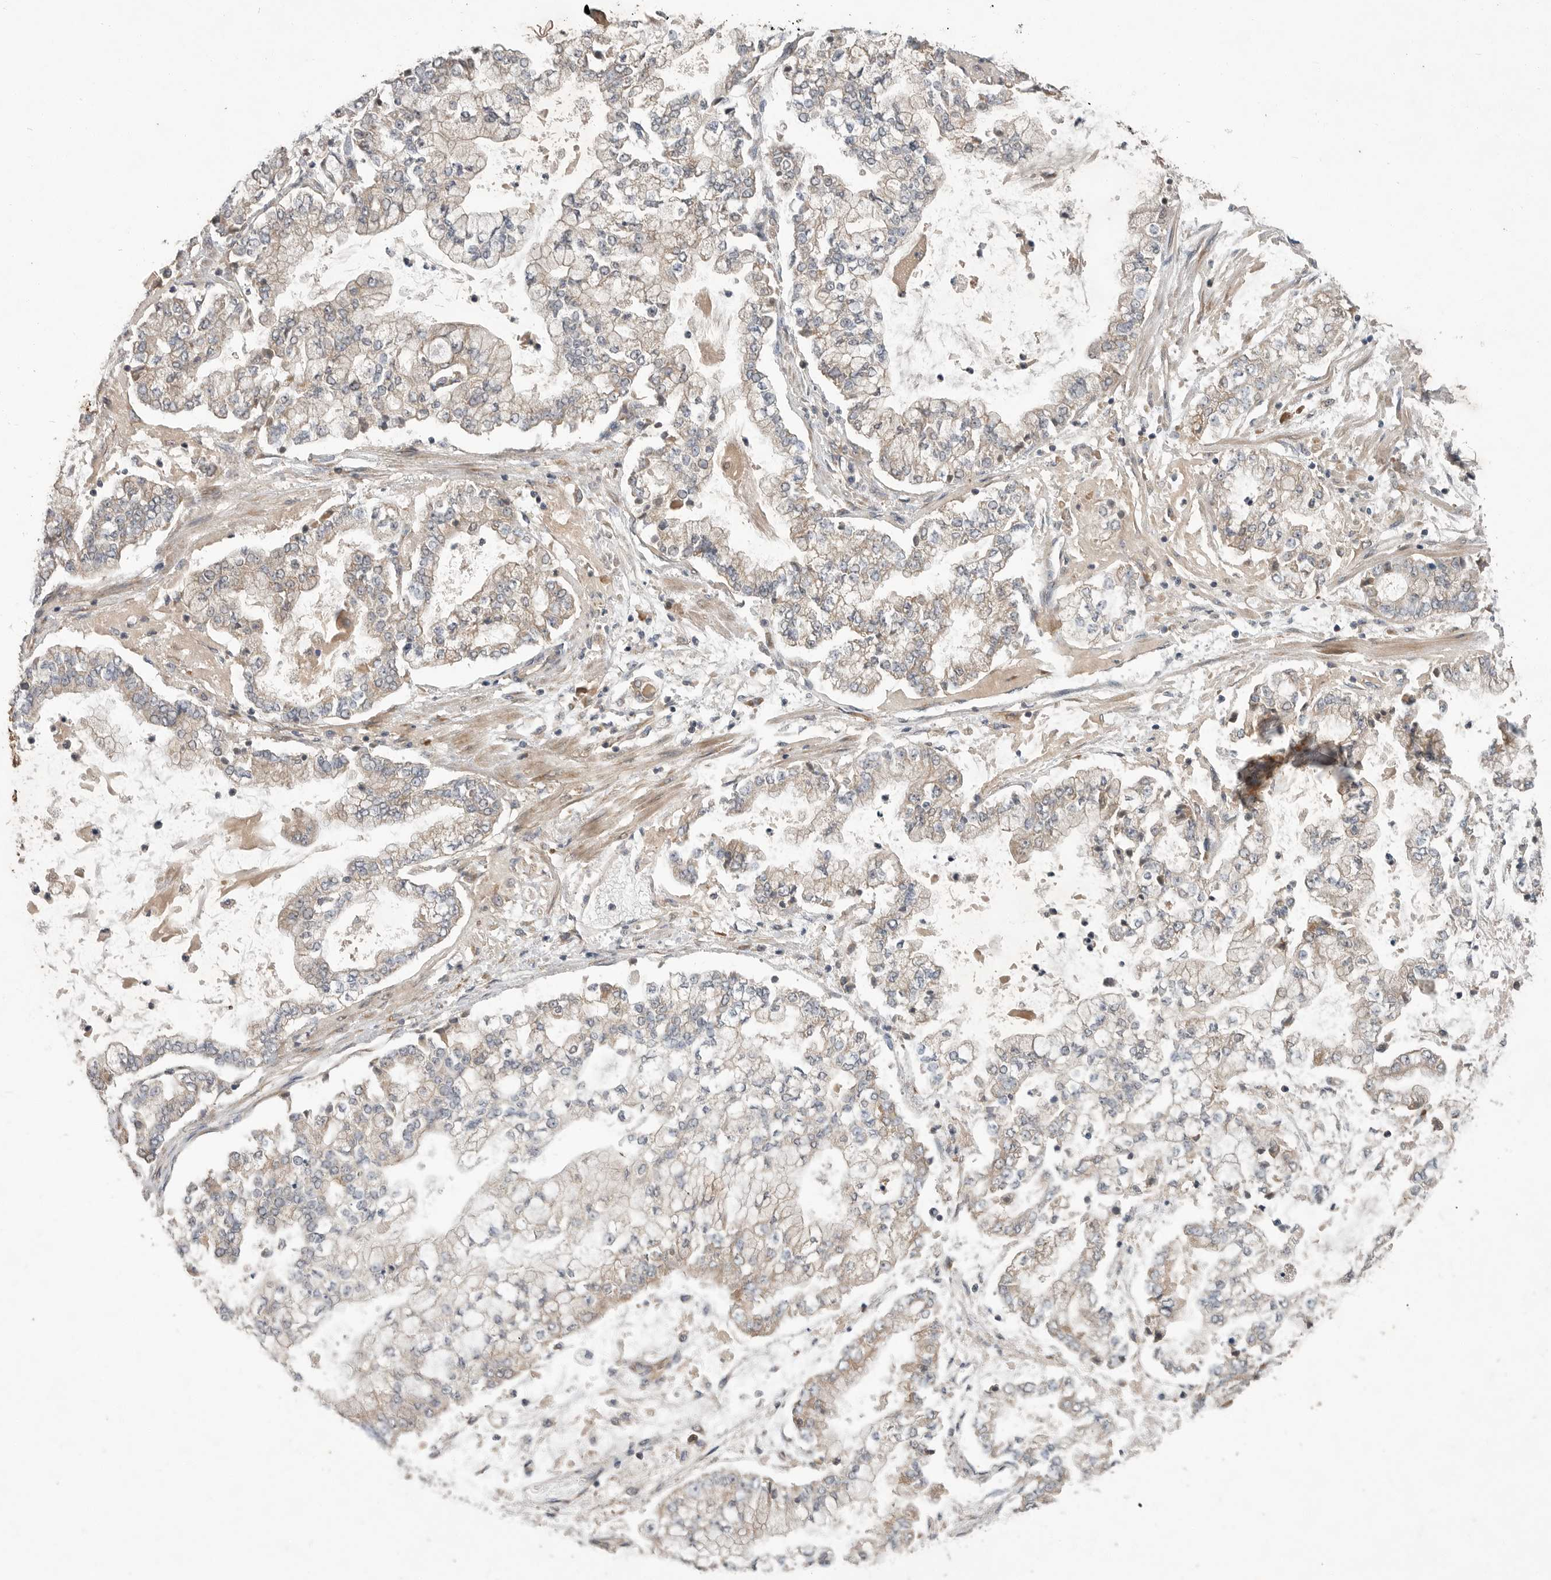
{"staining": {"intensity": "weak", "quantity": "25%-75%", "location": "cytoplasmic/membranous"}, "tissue": "stomach cancer", "cell_type": "Tumor cells", "image_type": "cancer", "snomed": [{"axis": "morphology", "description": "Adenocarcinoma, NOS"}, {"axis": "topography", "description": "Stomach"}], "caption": "The image exhibits immunohistochemical staining of stomach adenocarcinoma. There is weak cytoplasmic/membranous staining is present in about 25%-75% of tumor cells.", "gene": "OSBPL9", "patient": {"sex": "male", "age": 76}}